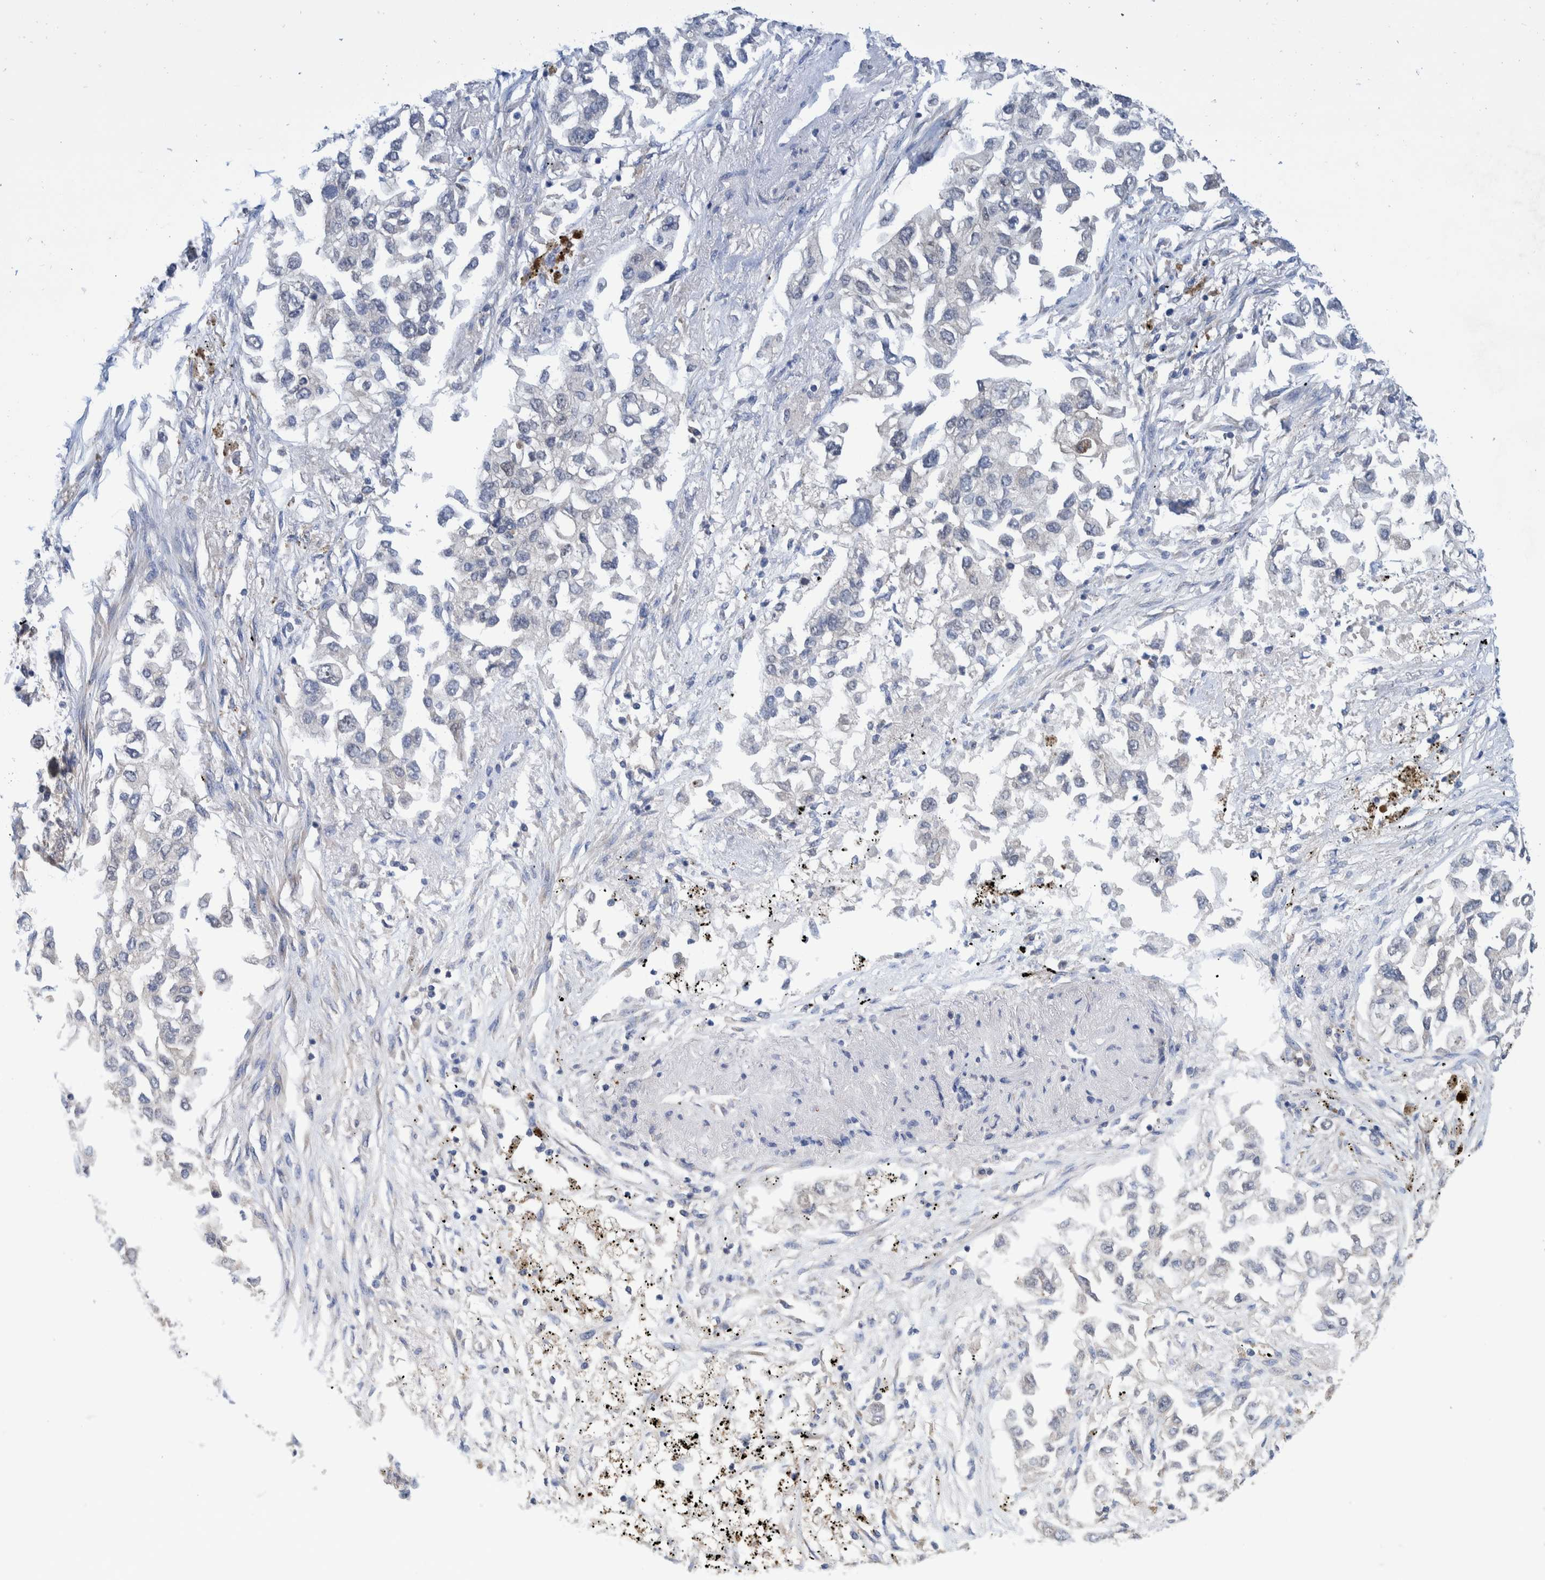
{"staining": {"intensity": "negative", "quantity": "none", "location": "none"}, "tissue": "lung cancer", "cell_type": "Tumor cells", "image_type": "cancer", "snomed": [{"axis": "morphology", "description": "Inflammation, NOS"}, {"axis": "morphology", "description": "Adenocarcinoma, NOS"}, {"axis": "topography", "description": "Lung"}], "caption": "IHC image of neoplastic tissue: human lung cancer stained with DAB reveals no significant protein staining in tumor cells. (Immunohistochemistry, brightfield microscopy, high magnification).", "gene": "PLPBP", "patient": {"sex": "male", "age": 63}}